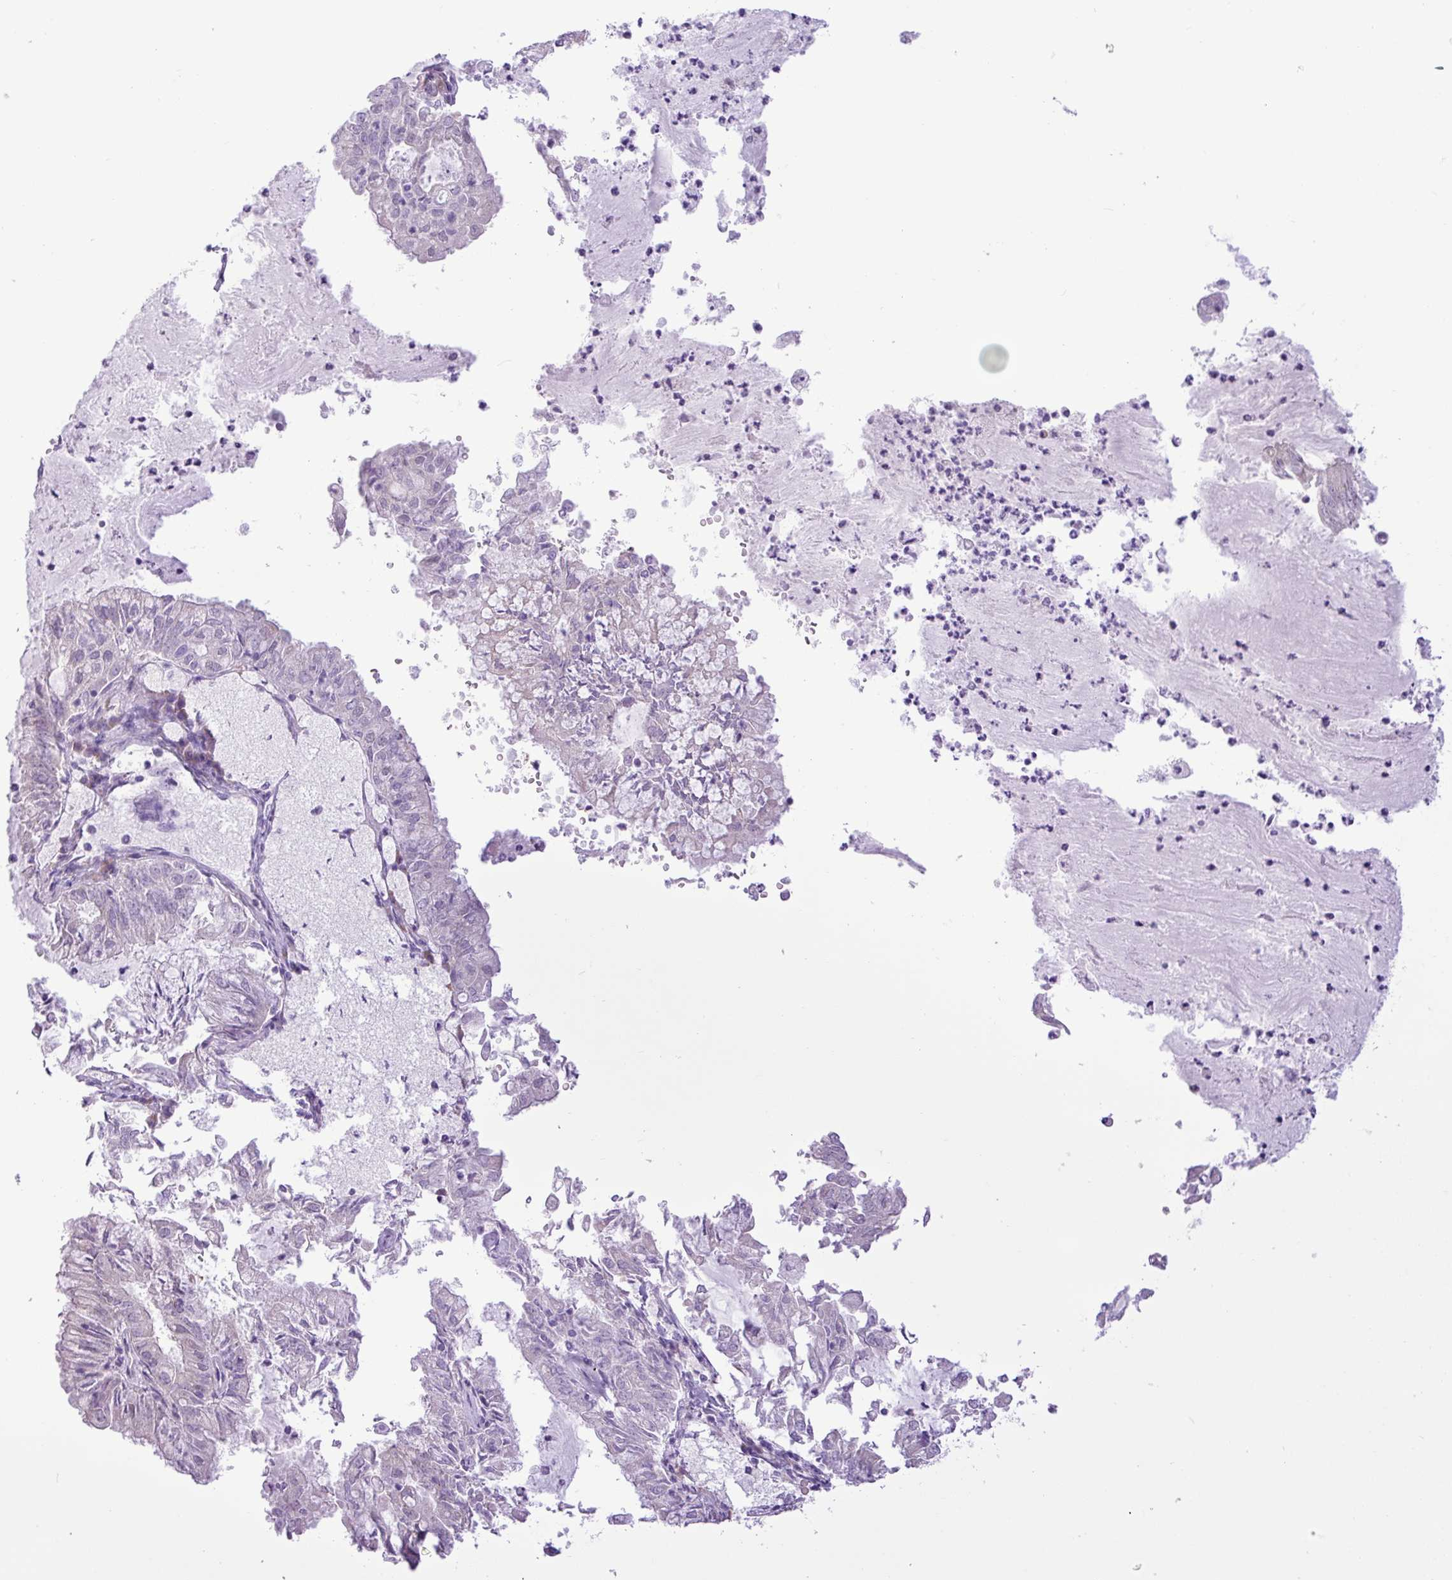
{"staining": {"intensity": "negative", "quantity": "none", "location": "none"}, "tissue": "endometrial cancer", "cell_type": "Tumor cells", "image_type": "cancer", "snomed": [{"axis": "morphology", "description": "Adenocarcinoma, NOS"}, {"axis": "topography", "description": "Endometrium"}], "caption": "This micrograph is of adenocarcinoma (endometrial) stained with immunohistochemistry to label a protein in brown with the nuclei are counter-stained blue. There is no positivity in tumor cells.", "gene": "ELOA2", "patient": {"sex": "female", "age": 57}}